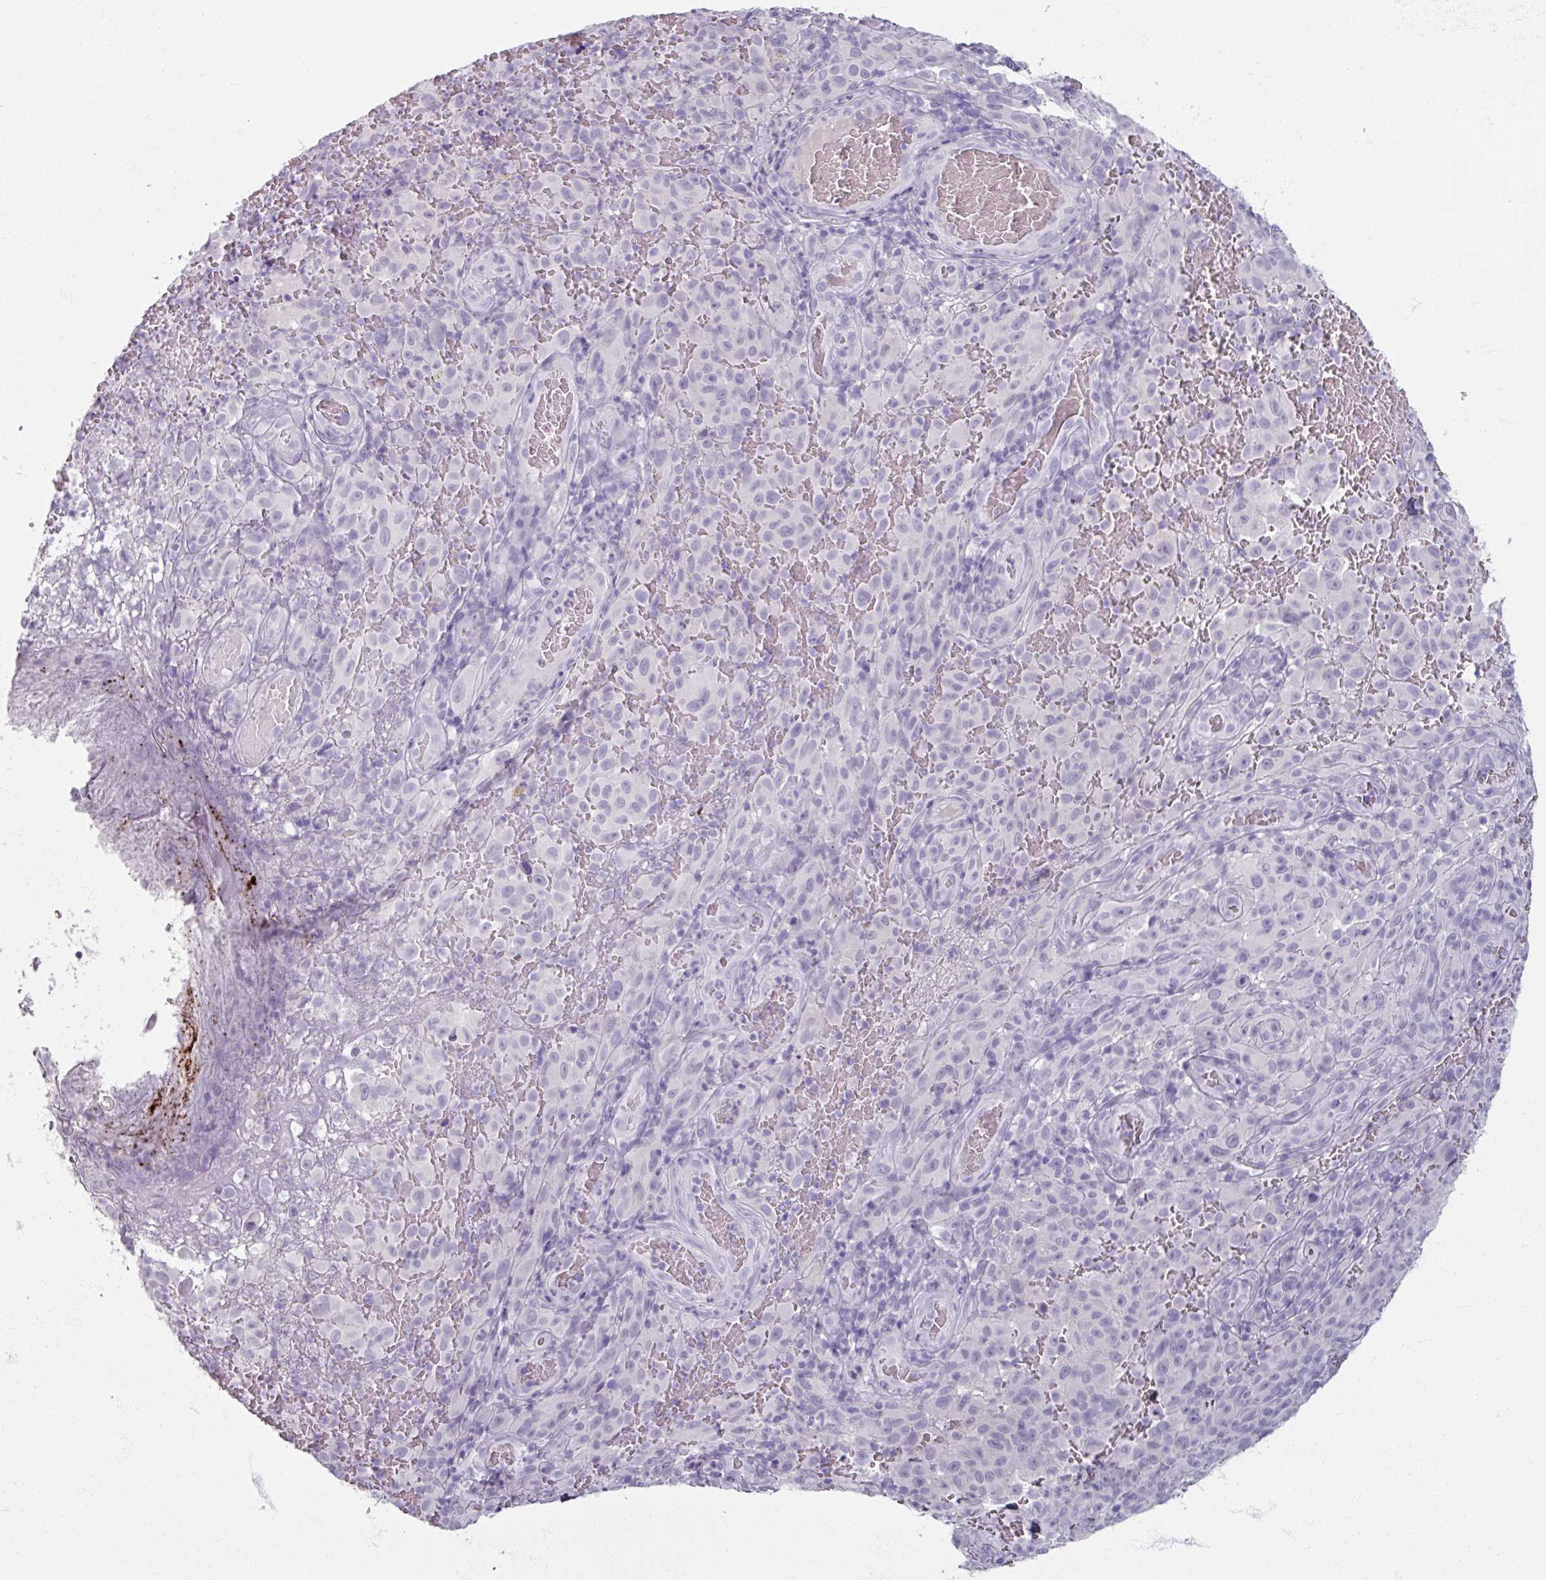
{"staining": {"intensity": "negative", "quantity": "none", "location": "none"}, "tissue": "melanoma", "cell_type": "Tumor cells", "image_type": "cancer", "snomed": [{"axis": "morphology", "description": "Malignant melanoma, NOS"}, {"axis": "topography", "description": "Skin"}], "caption": "Melanoma stained for a protein using immunohistochemistry (IHC) shows no positivity tumor cells.", "gene": "TG", "patient": {"sex": "female", "age": 82}}